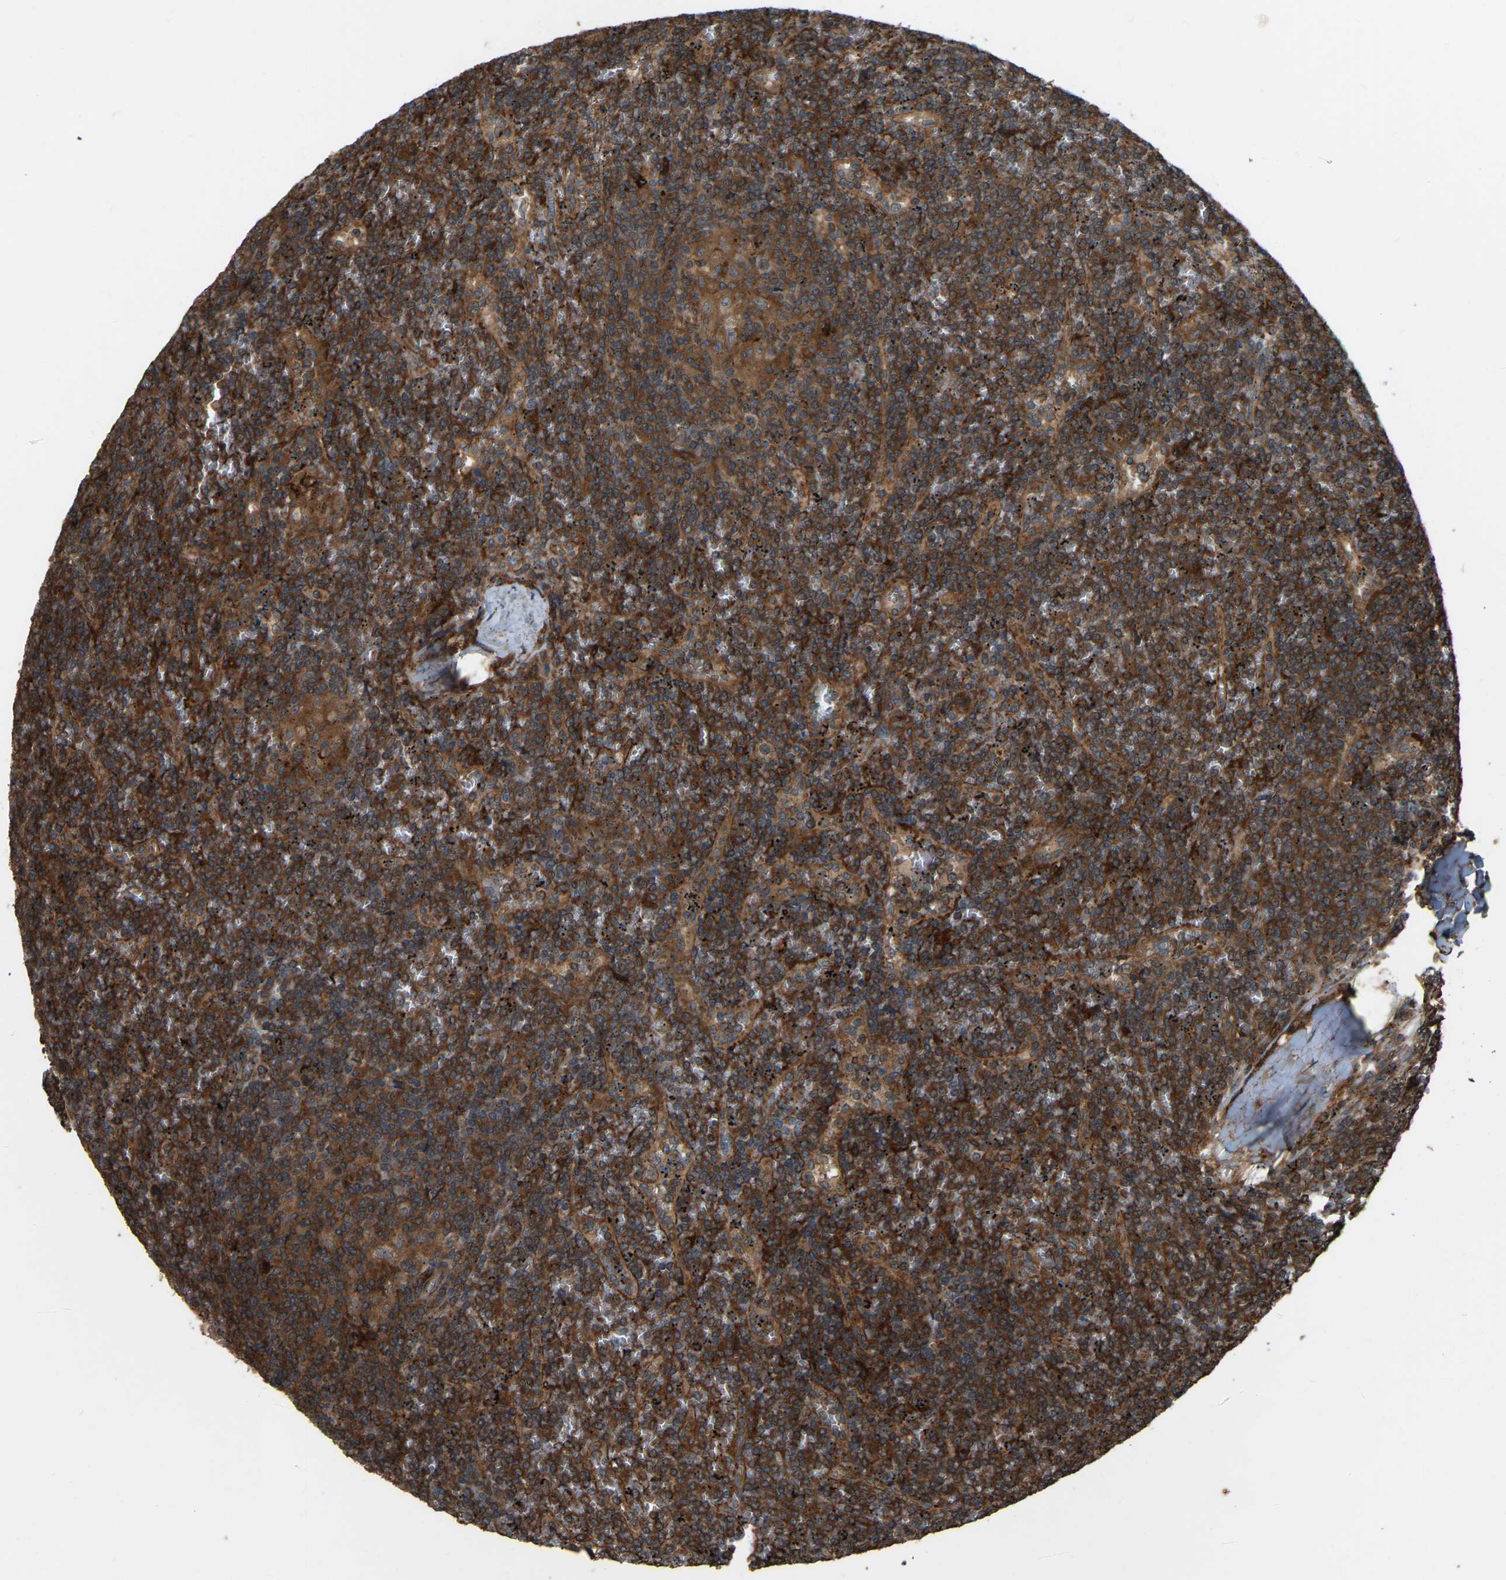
{"staining": {"intensity": "strong", "quantity": ">75%", "location": "cytoplasmic/membranous"}, "tissue": "lymphoma", "cell_type": "Tumor cells", "image_type": "cancer", "snomed": [{"axis": "morphology", "description": "Malignant lymphoma, non-Hodgkin's type, Low grade"}, {"axis": "topography", "description": "Spleen"}], "caption": "Low-grade malignant lymphoma, non-Hodgkin's type stained with a protein marker reveals strong staining in tumor cells.", "gene": "SAMD9L", "patient": {"sex": "female", "age": 19}}